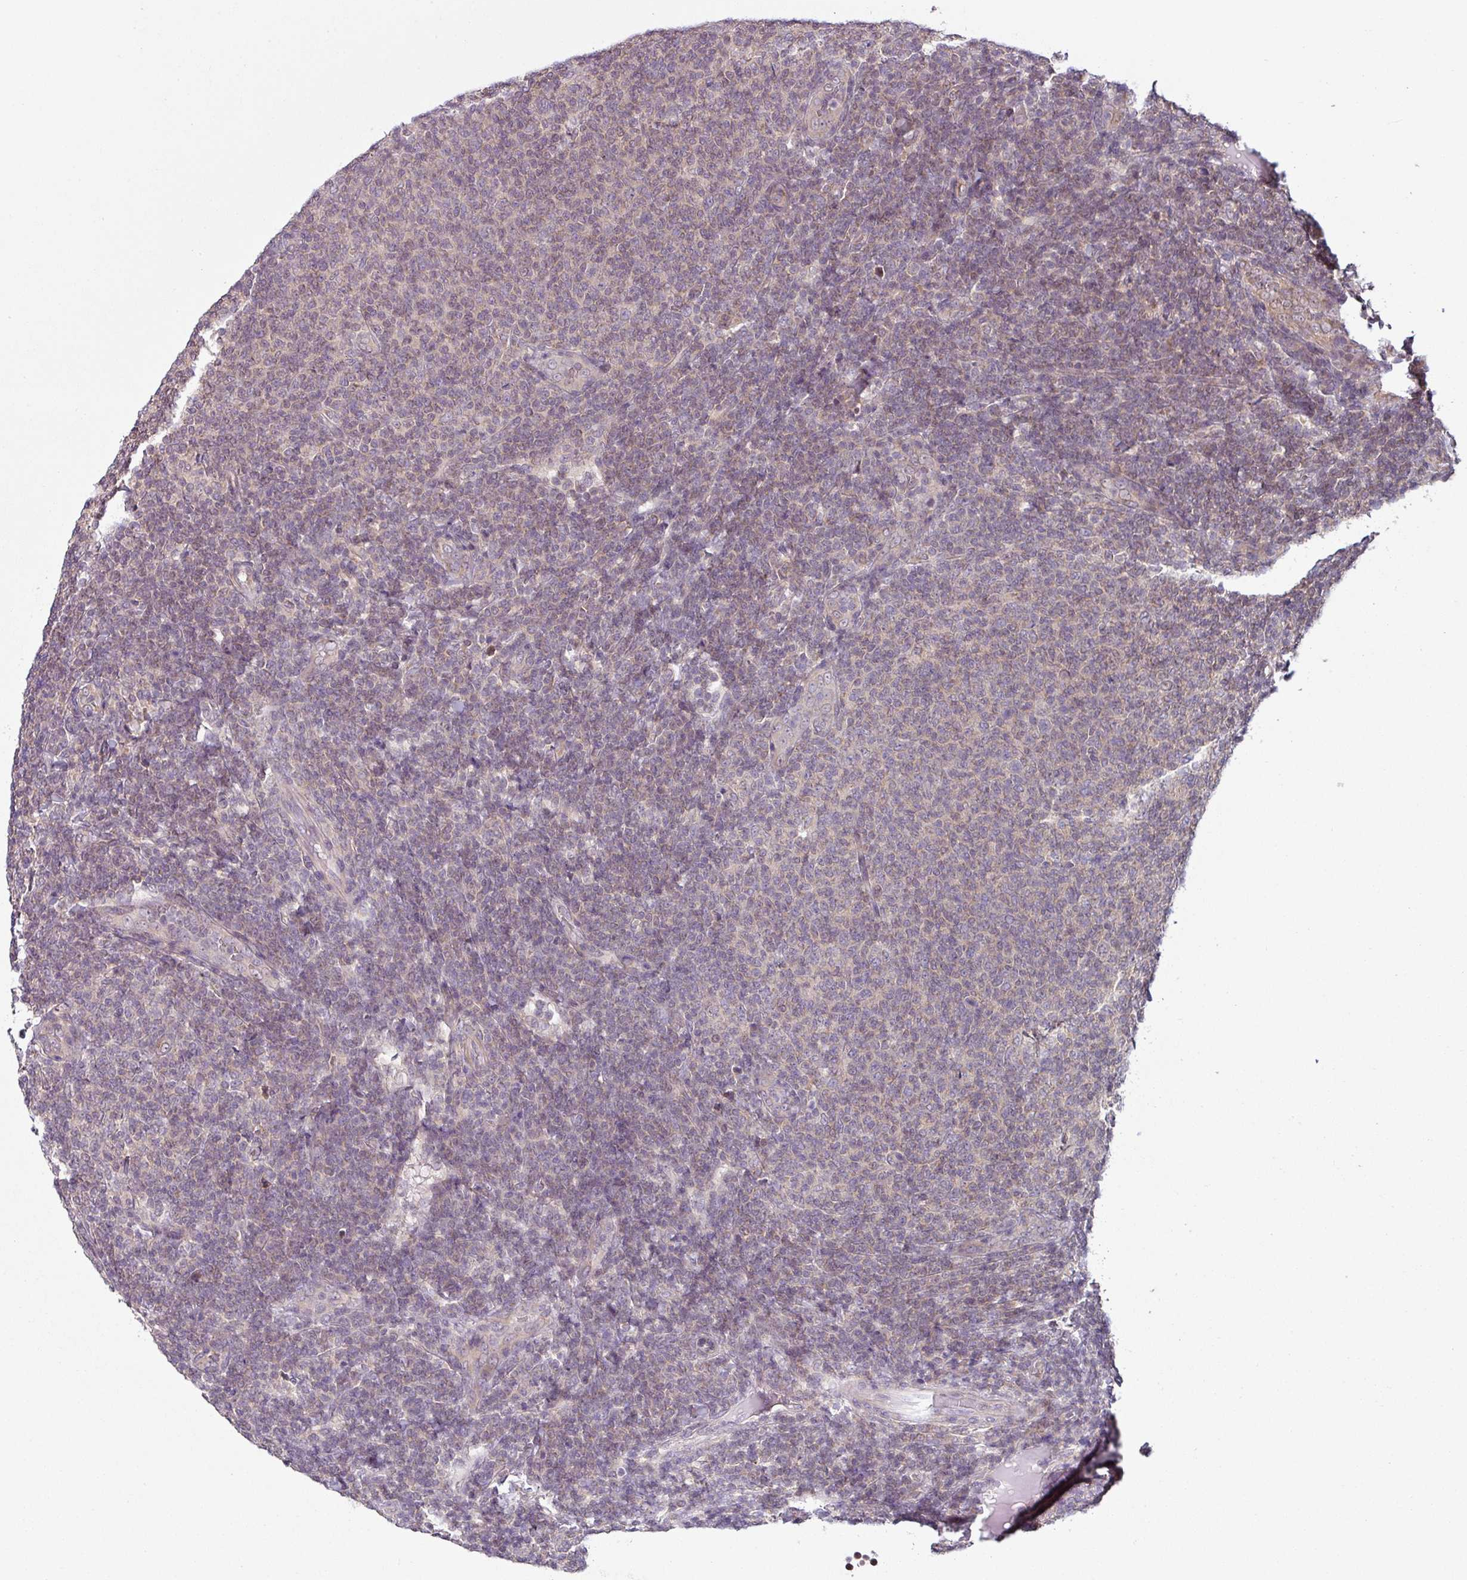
{"staining": {"intensity": "weak", "quantity": "25%-75%", "location": "cytoplasmic/membranous"}, "tissue": "lymphoma", "cell_type": "Tumor cells", "image_type": "cancer", "snomed": [{"axis": "morphology", "description": "Malignant lymphoma, non-Hodgkin's type, Low grade"}, {"axis": "topography", "description": "Lymph node"}], "caption": "About 25%-75% of tumor cells in lymphoma demonstrate weak cytoplasmic/membranous protein positivity as visualized by brown immunohistochemical staining.", "gene": "DERPC", "patient": {"sex": "male", "age": 66}}